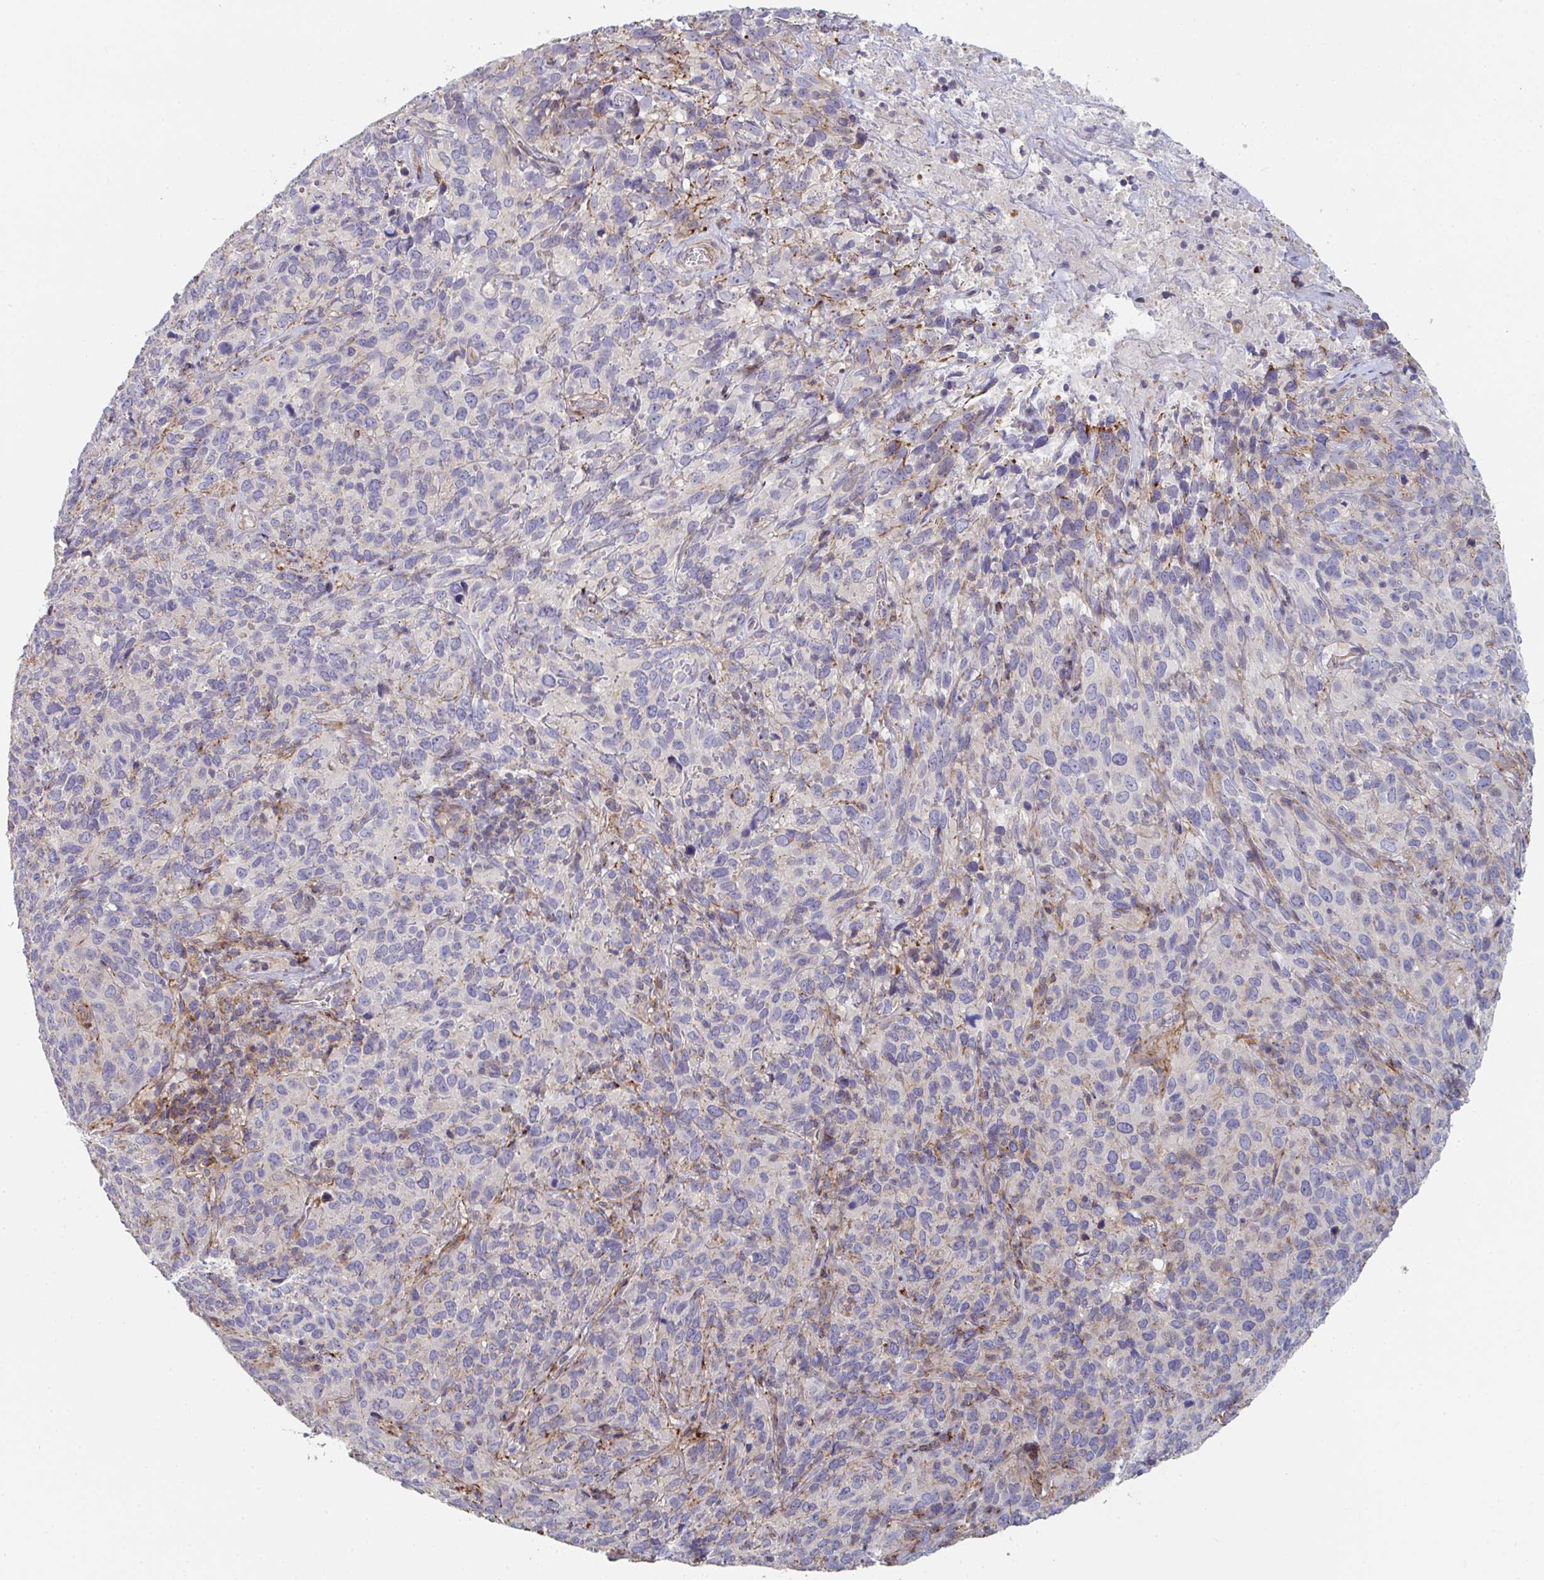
{"staining": {"intensity": "negative", "quantity": "none", "location": "none"}, "tissue": "cervical cancer", "cell_type": "Tumor cells", "image_type": "cancer", "snomed": [{"axis": "morphology", "description": "Squamous cell carcinoma, NOS"}, {"axis": "topography", "description": "Cervix"}], "caption": "Cervical cancer was stained to show a protein in brown. There is no significant expression in tumor cells.", "gene": "FZD2", "patient": {"sex": "female", "age": 51}}